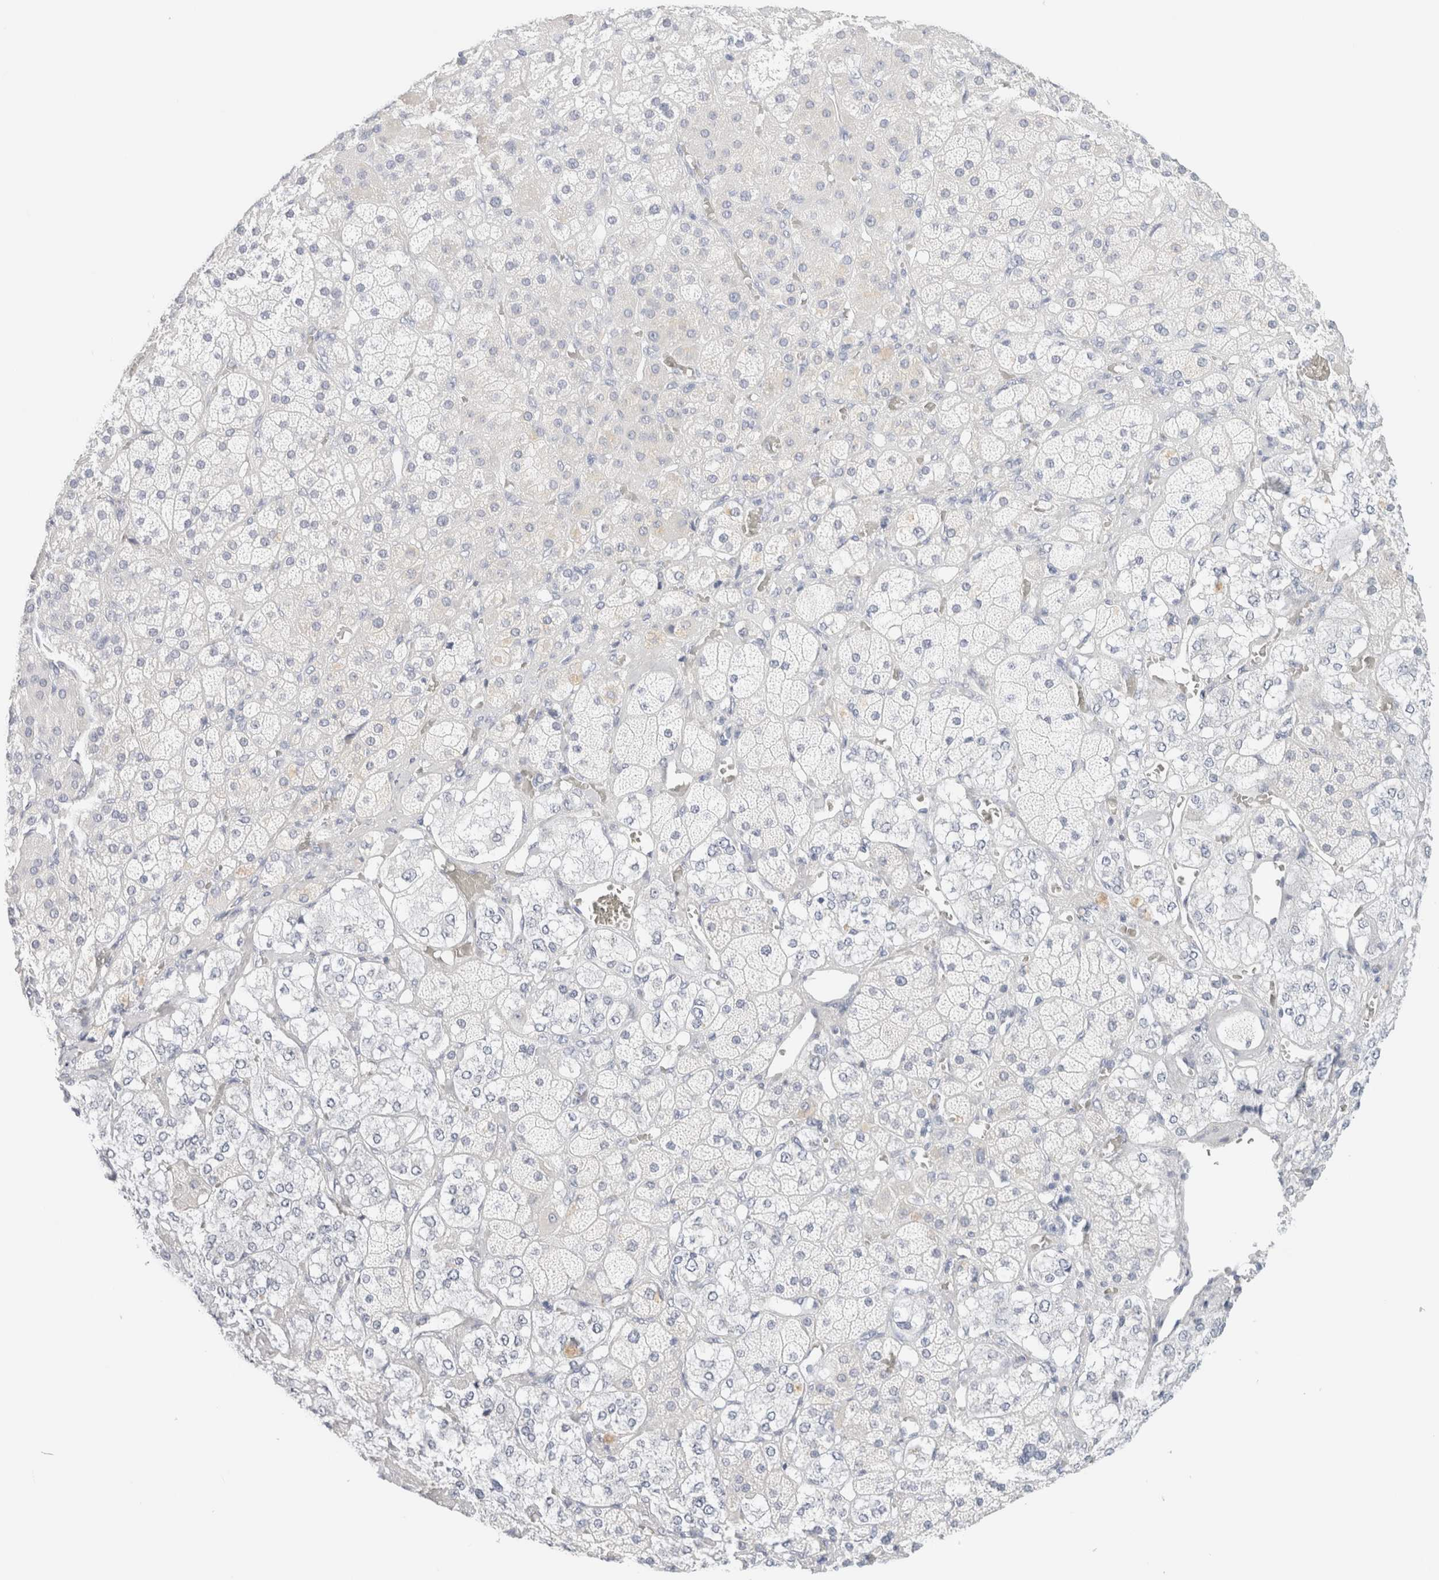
{"staining": {"intensity": "negative", "quantity": "none", "location": "none"}, "tissue": "adrenal gland", "cell_type": "Glandular cells", "image_type": "normal", "snomed": [{"axis": "morphology", "description": "Normal tissue, NOS"}, {"axis": "topography", "description": "Adrenal gland"}], "caption": "IHC of unremarkable adrenal gland reveals no expression in glandular cells.", "gene": "DPYS", "patient": {"sex": "male", "age": 57}}